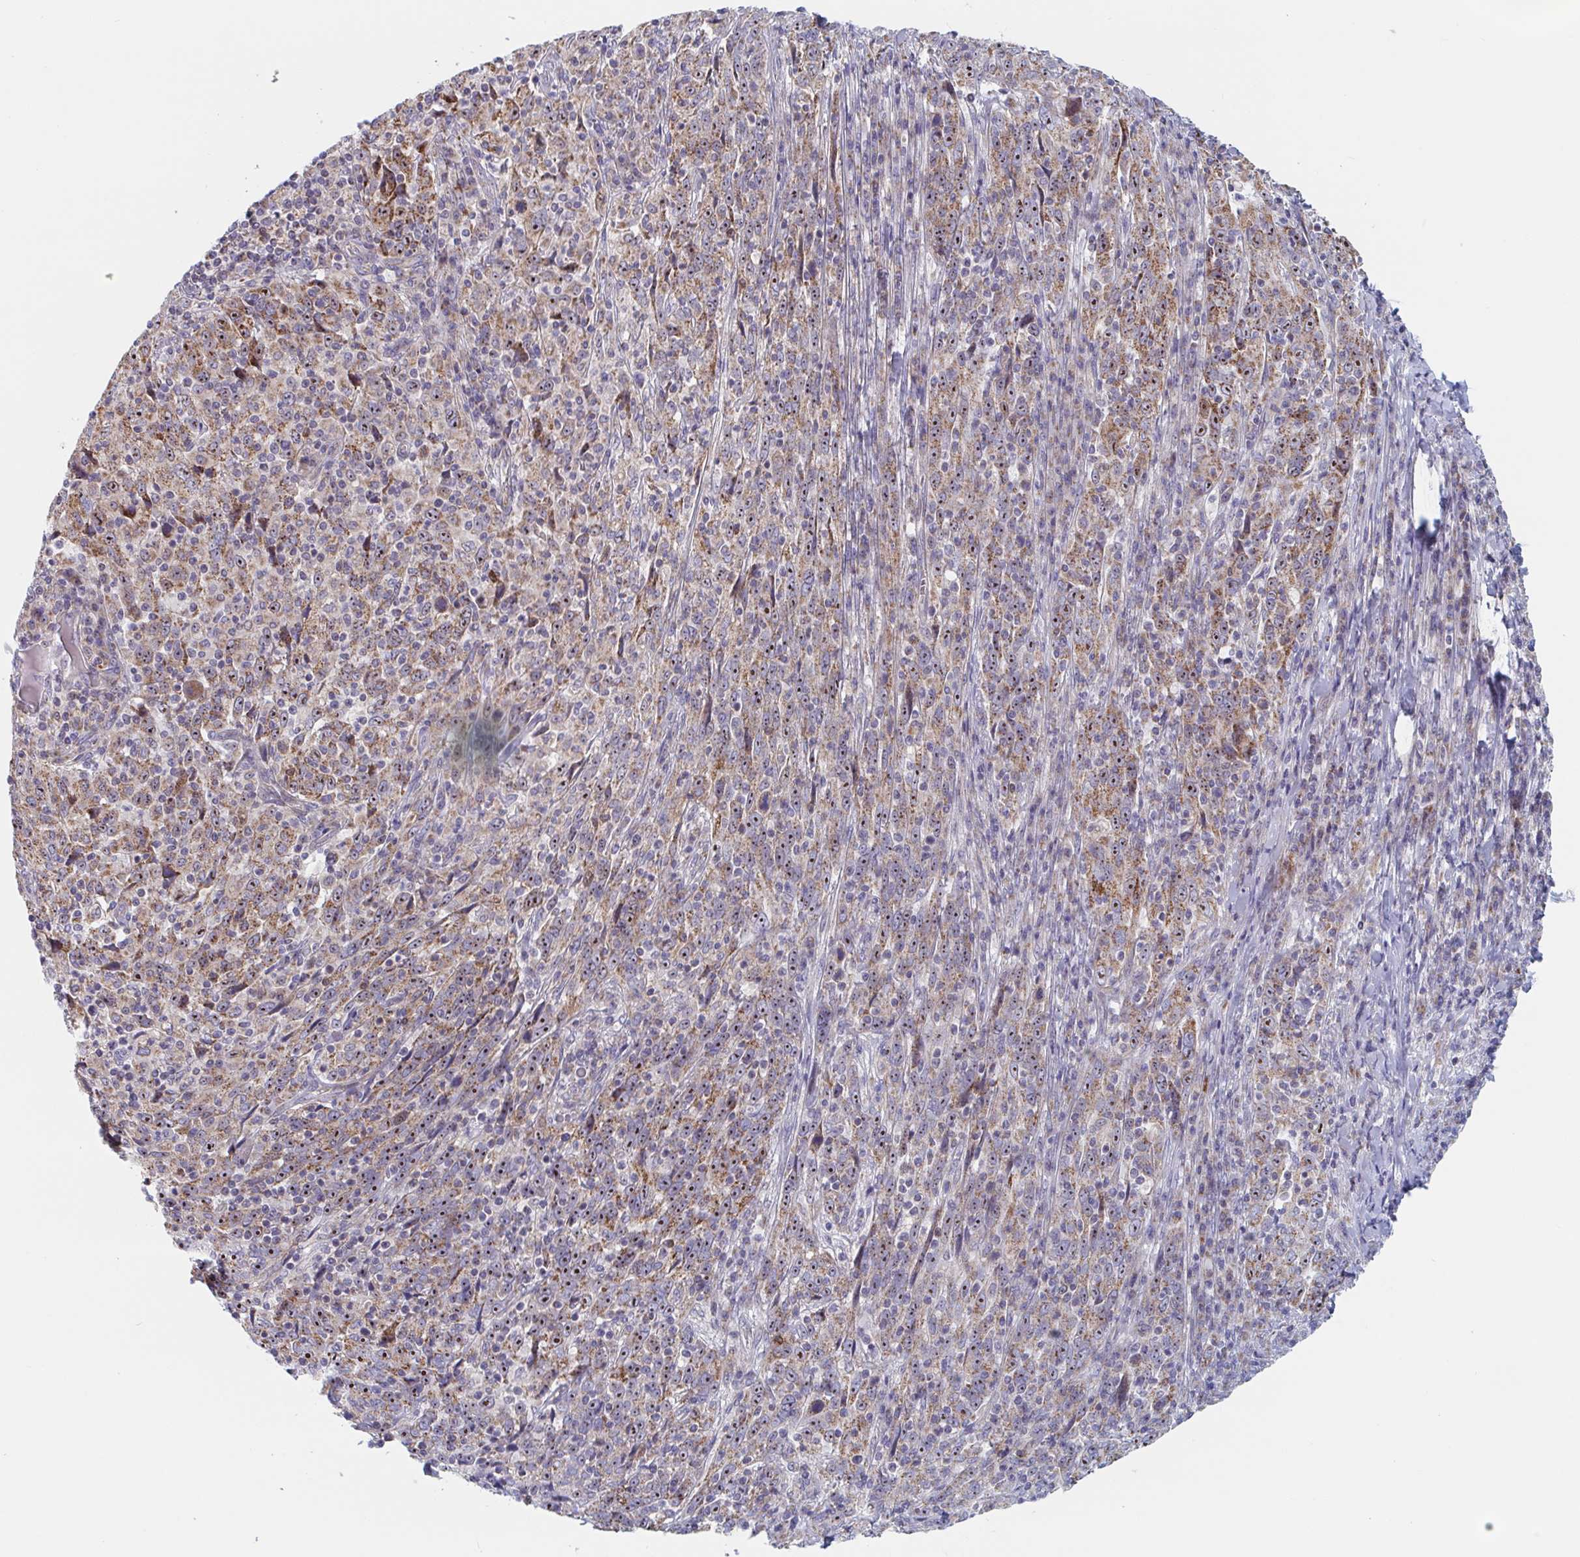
{"staining": {"intensity": "strong", "quantity": "25%-75%", "location": "cytoplasmic/membranous,nuclear"}, "tissue": "cervical cancer", "cell_type": "Tumor cells", "image_type": "cancer", "snomed": [{"axis": "morphology", "description": "Squamous cell carcinoma, NOS"}, {"axis": "topography", "description": "Cervix"}], "caption": "Immunohistochemistry (IHC) micrograph of neoplastic tissue: human cervical cancer (squamous cell carcinoma) stained using IHC reveals high levels of strong protein expression localized specifically in the cytoplasmic/membranous and nuclear of tumor cells, appearing as a cytoplasmic/membranous and nuclear brown color.", "gene": "MRPL53", "patient": {"sex": "female", "age": 46}}